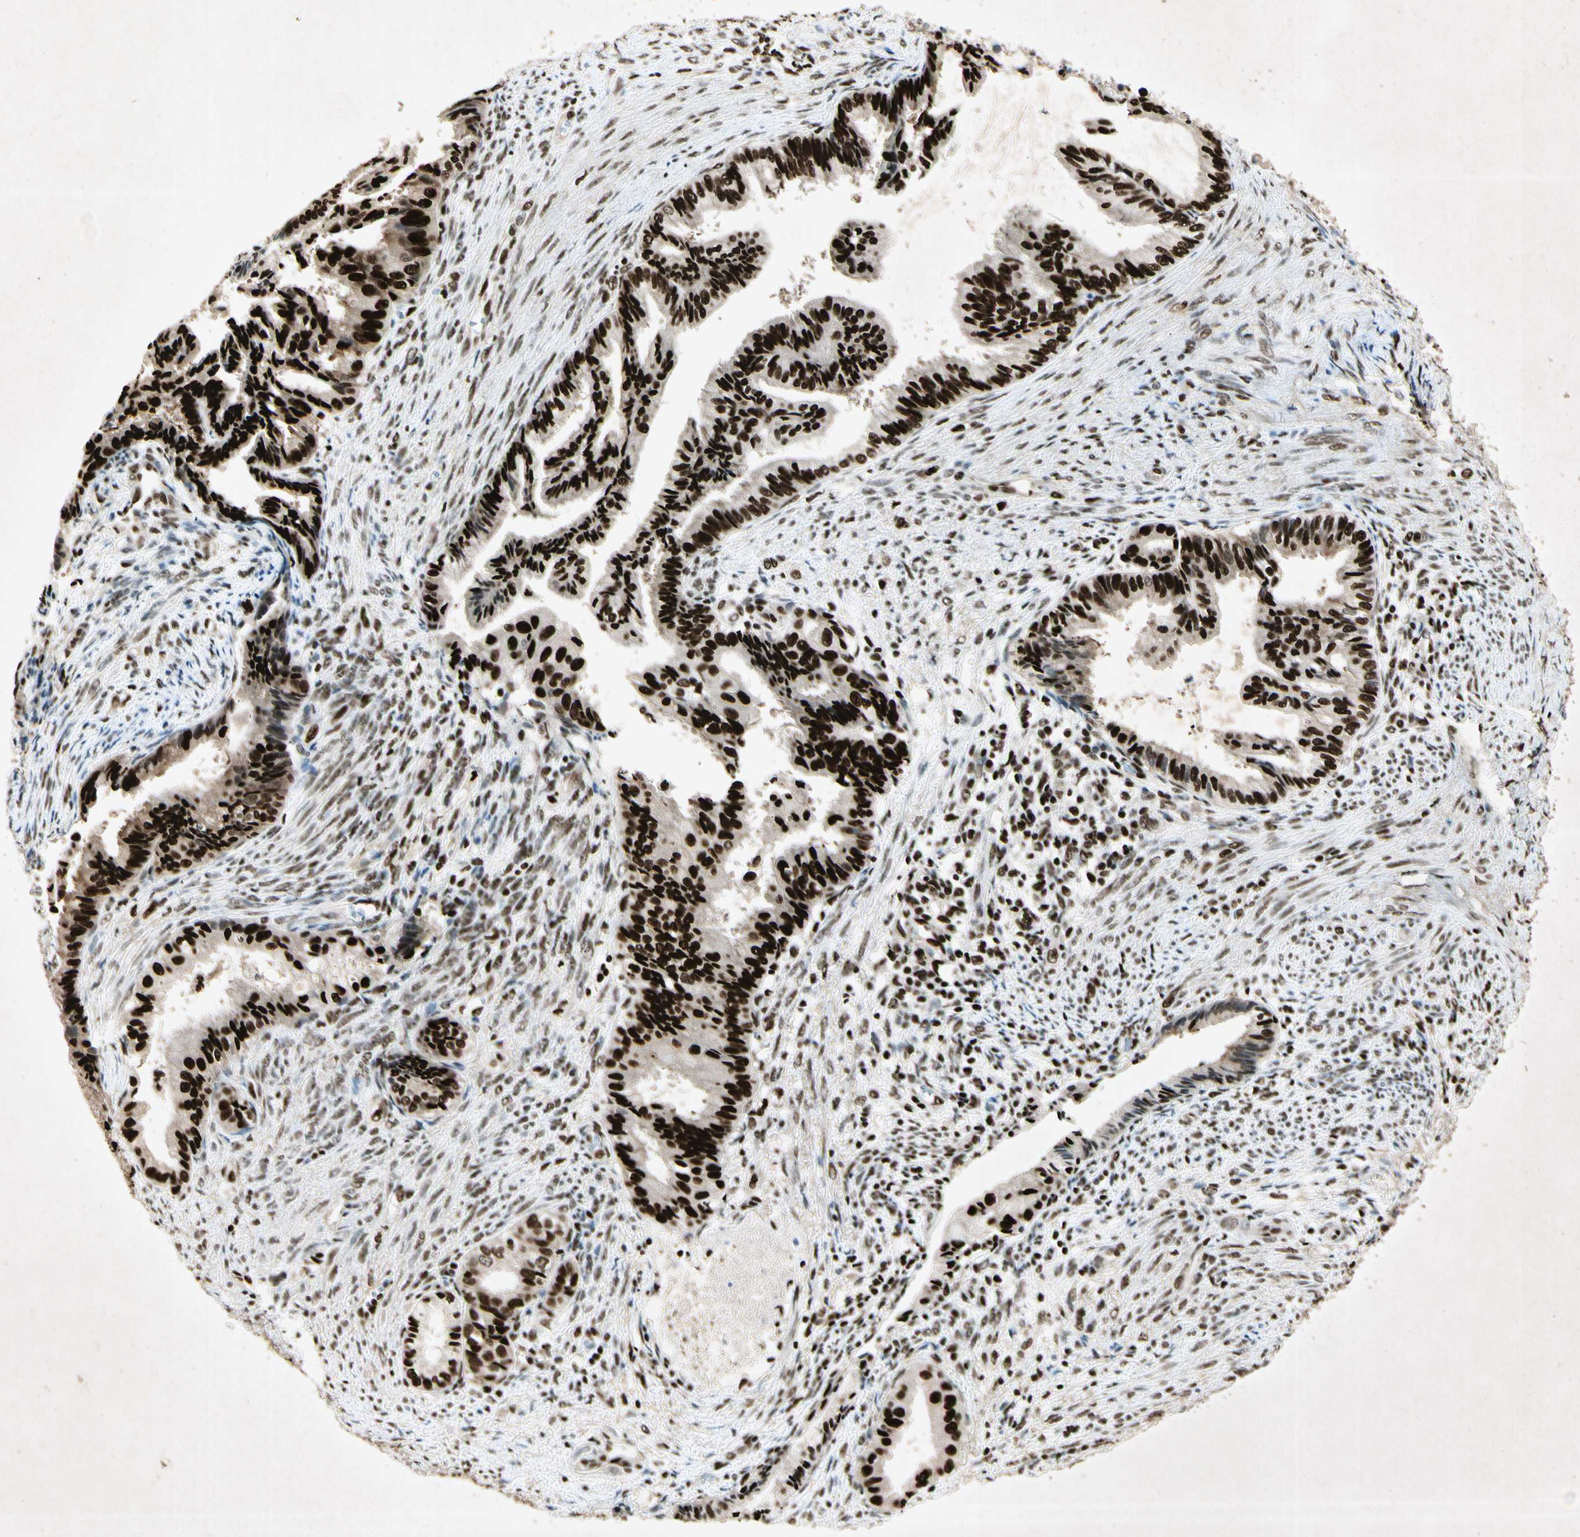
{"staining": {"intensity": "strong", "quantity": ">75%", "location": "nuclear"}, "tissue": "endometrial cancer", "cell_type": "Tumor cells", "image_type": "cancer", "snomed": [{"axis": "morphology", "description": "Adenocarcinoma, NOS"}, {"axis": "topography", "description": "Endometrium"}], "caption": "Immunohistochemistry photomicrograph of endometrial cancer stained for a protein (brown), which demonstrates high levels of strong nuclear positivity in about >75% of tumor cells.", "gene": "RNF43", "patient": {"sex": "female", "age": 86}}